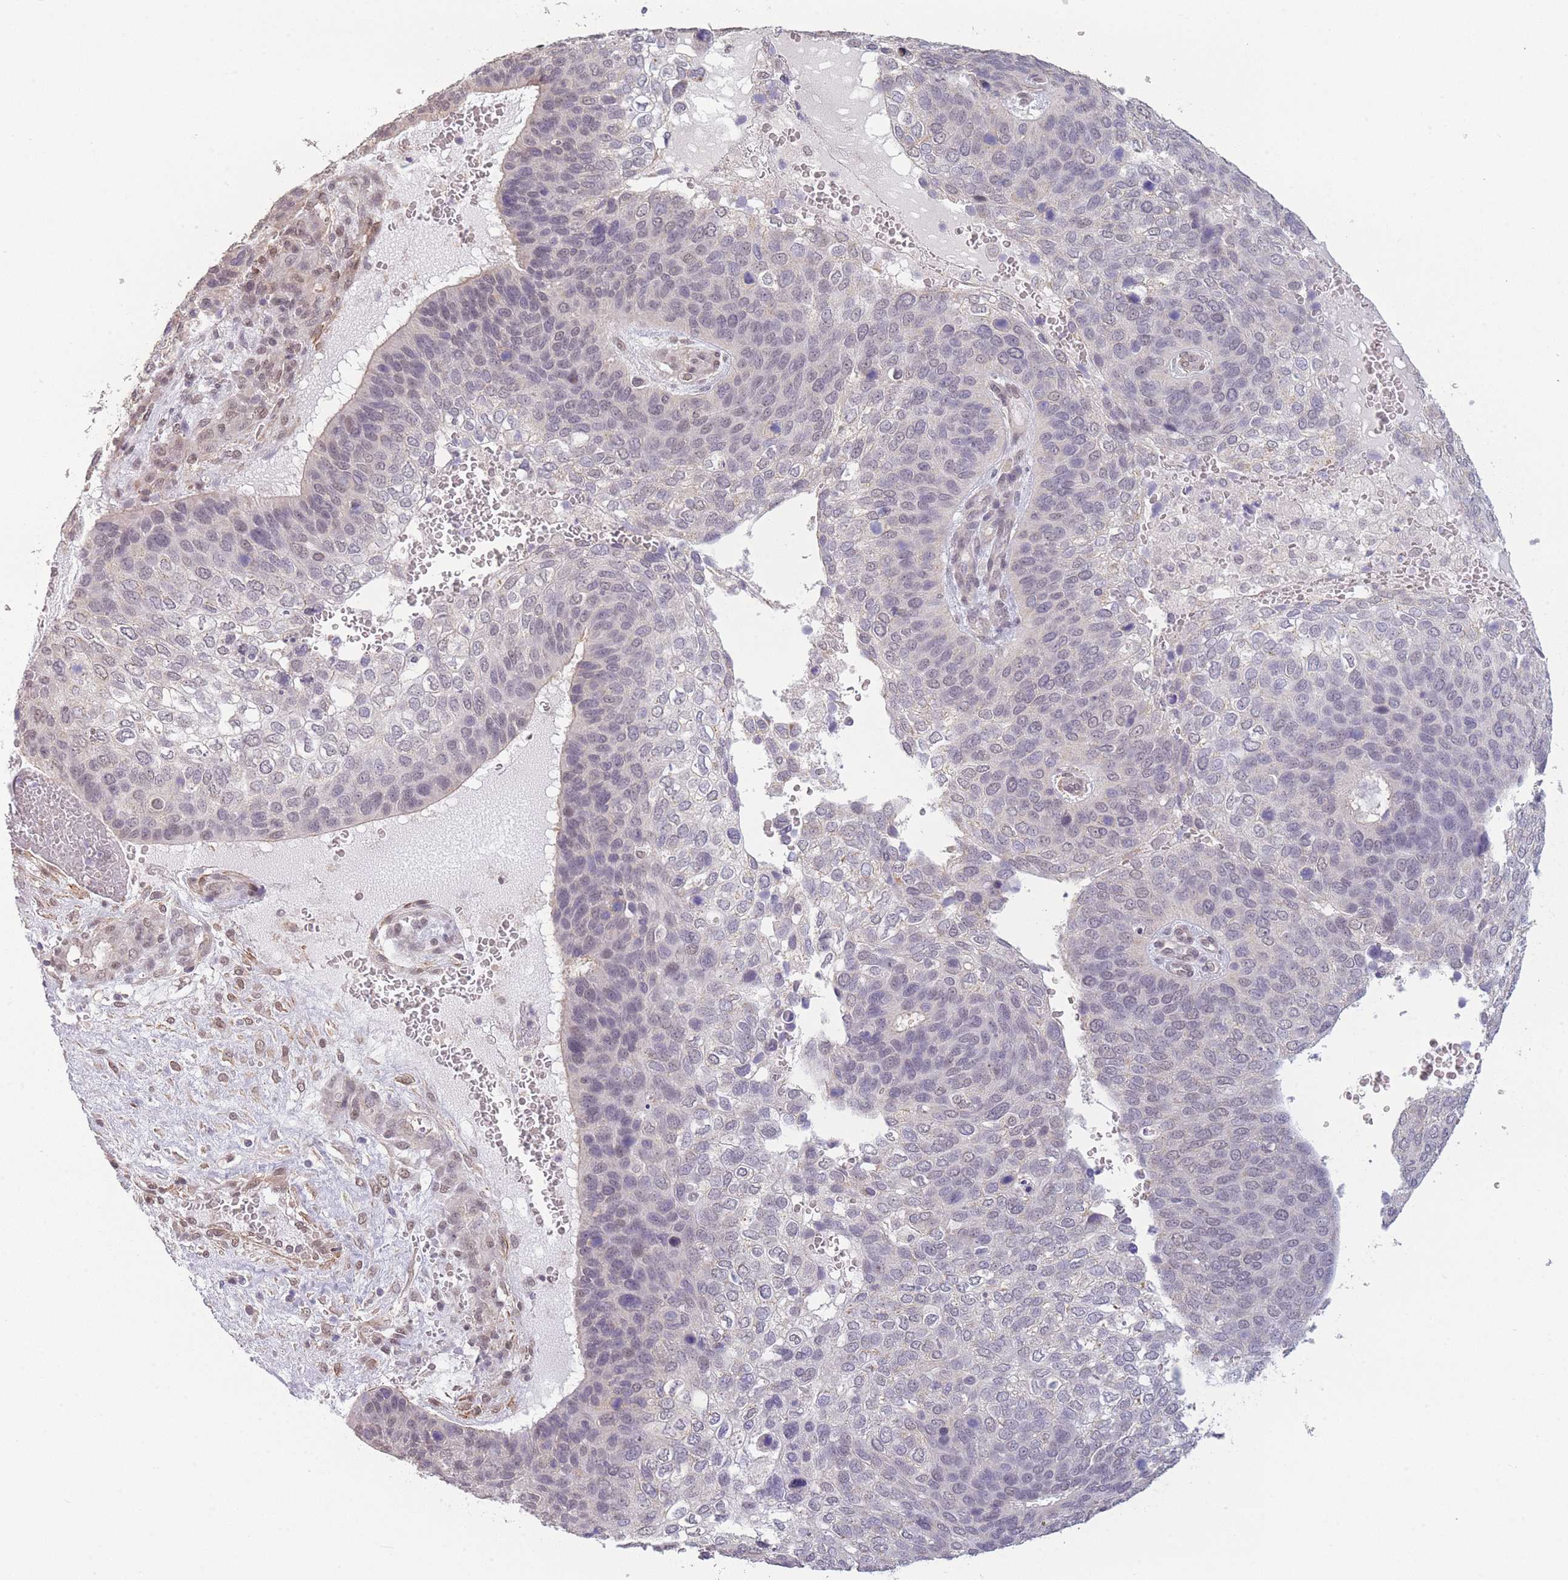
{"staining": {"intensity": "negative", "quantity": "none", "location": "none"}, "tissue": "skin cancer", "cell_type": "Tumor cells", "image_type": "cancer", "snomed": [{"axis": "morphology", "description": "Basal cell carcinoma"}, {"axis": "topography", "description": "Skin"}], "caption": "Tumor cells are negative for brown protein staining in skin basal cell carcinoma.", "gene": "SIN3B", "patient": {"sex": "female", "age": 74}}